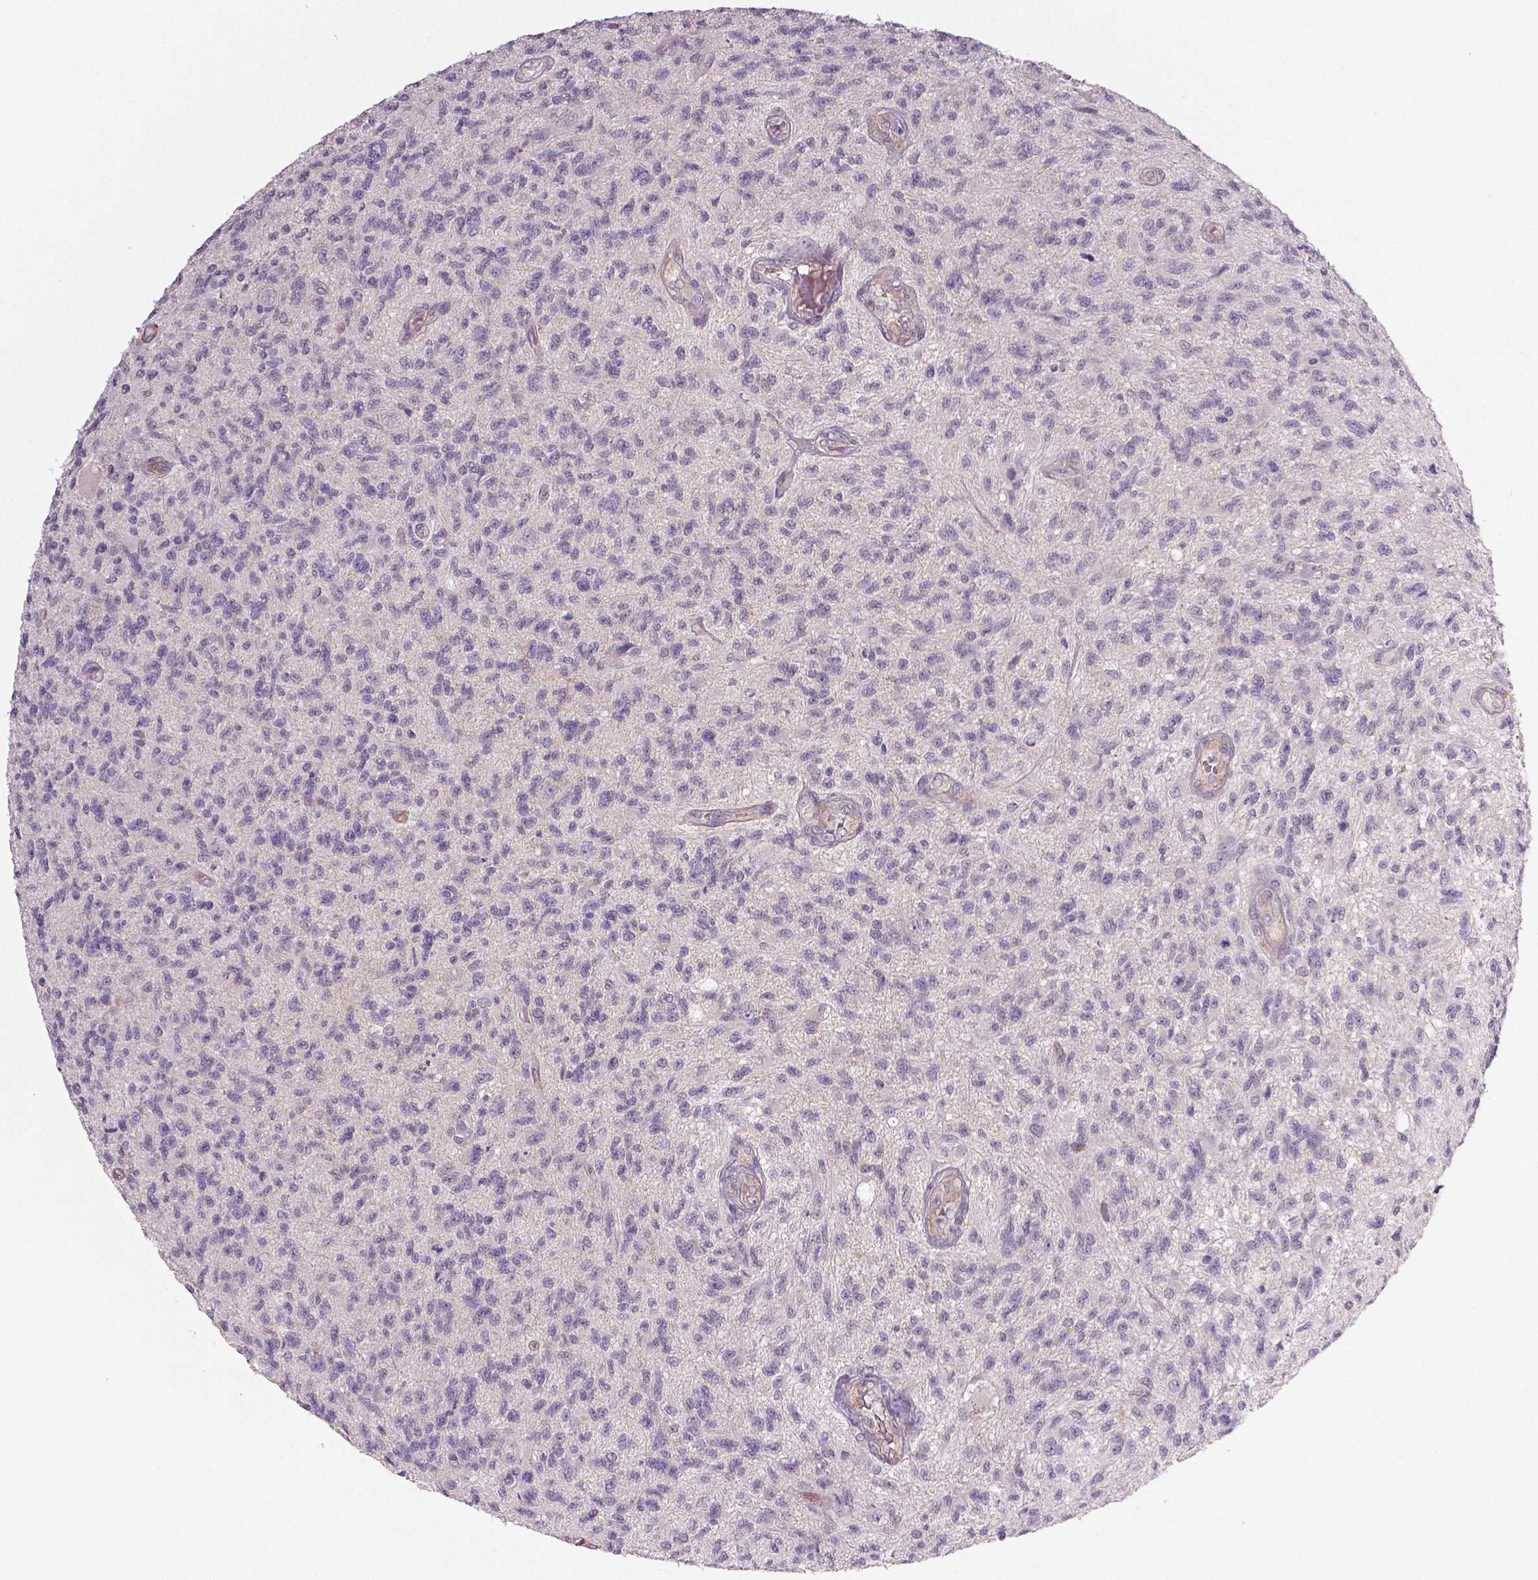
{"staining": {"intensity": "negative", "quantity": "none", "location": "none"}, "tissue": "glioma", "cell_type": "Tumor cells", "image_type": "cancer", "snomed": [{"axis": "morphology", "description": "Glioma, malignant, High grade"}, {"axis": "topography", "description": "Brain"}], "caption": "IHC micrograph of glioma stained for a protein (brown), which shows no staining in tumor cells.", "gene": "FLT1", "patient": {"sex": "male", "age": 56}}